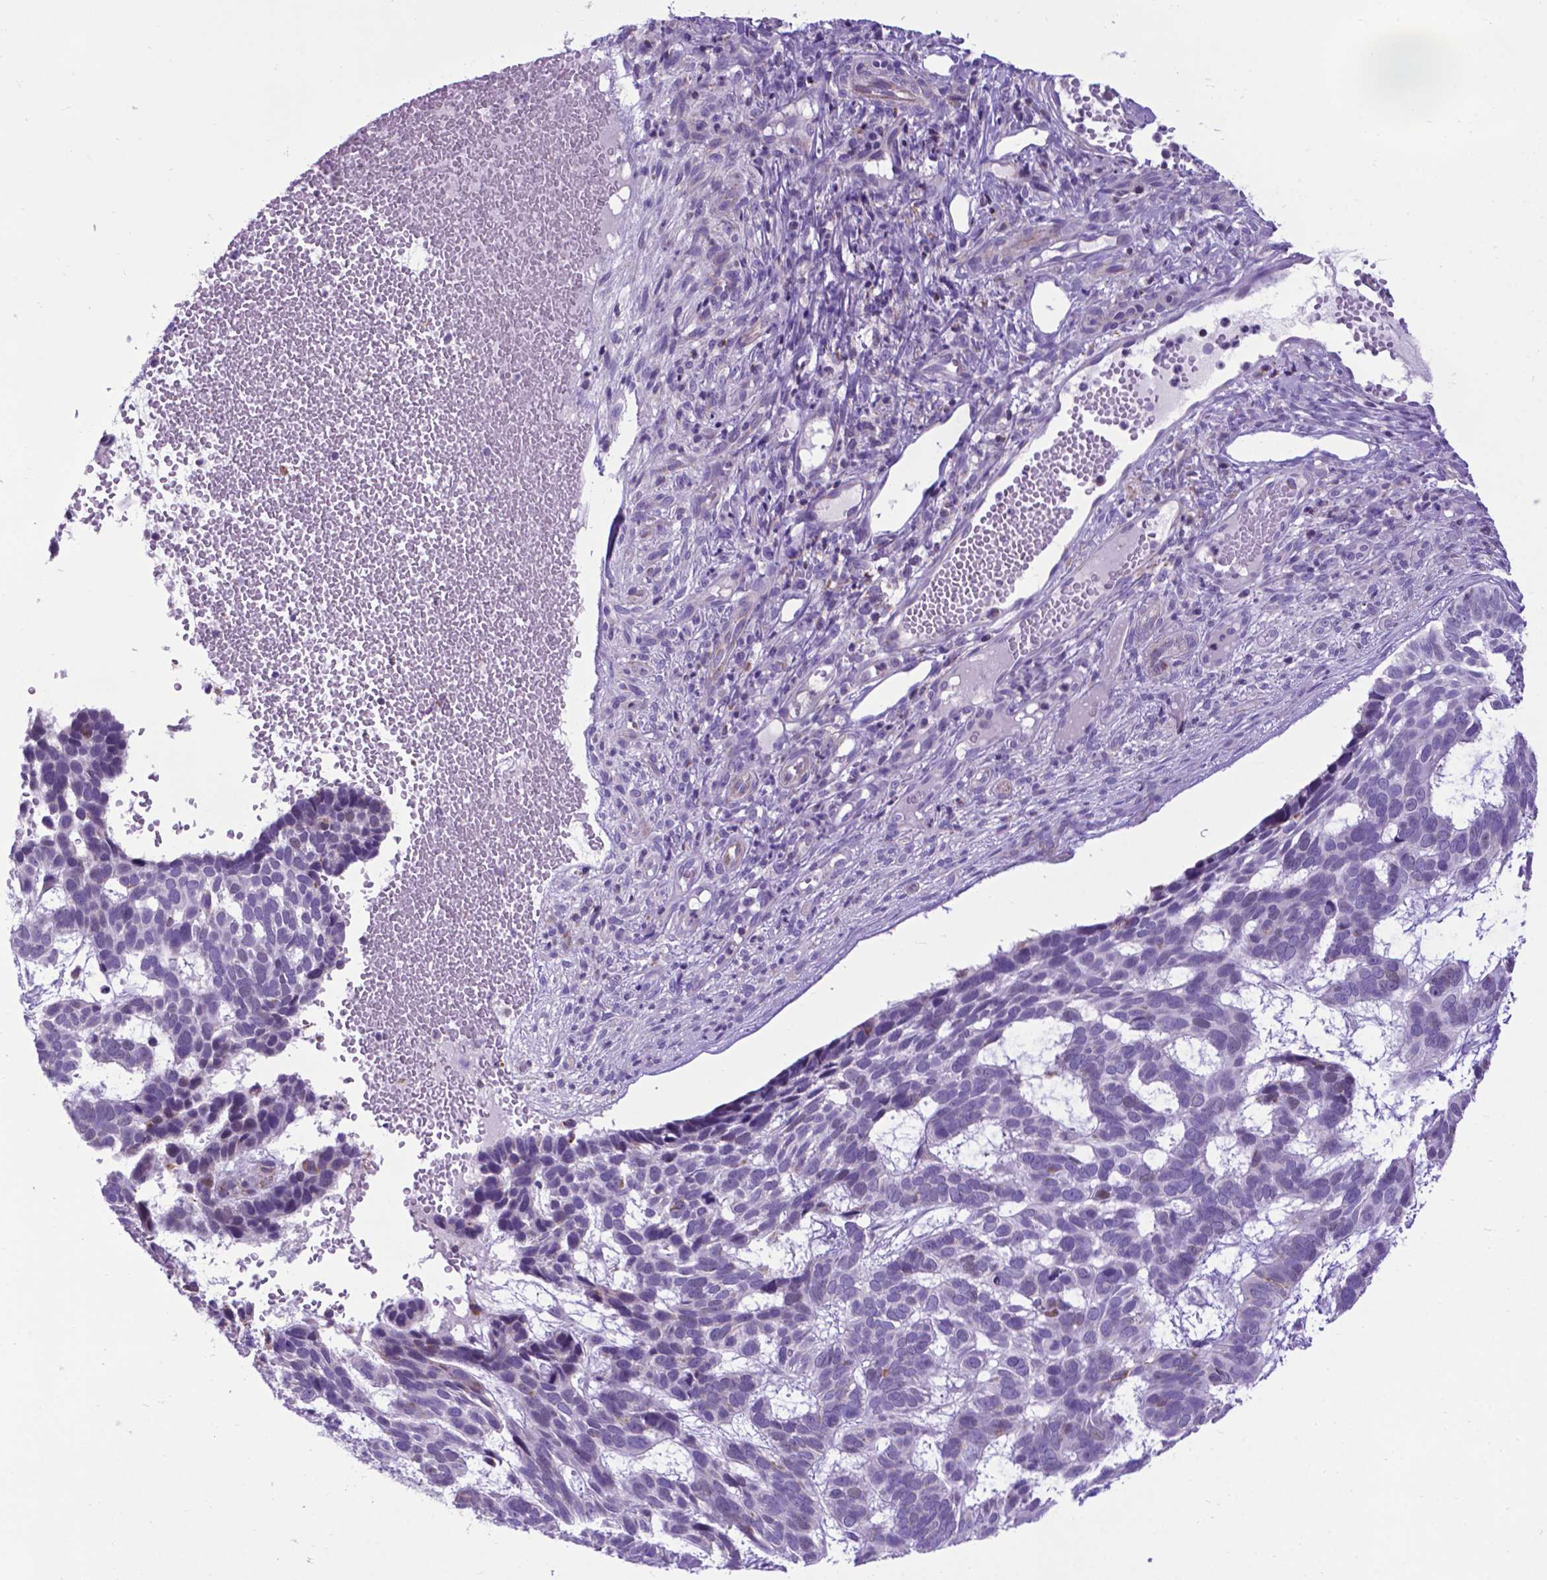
{"staining": {"intensity": "negative", "quantity": "none", "location": "none"}, "tissue": "skin cancer", "cell_type": "Tumor cells", "image_type": "cancer", "snomed": [{"axis": "morphology", "description": "Basal cell carcinoma"}, {"axis": "topography", "description": "Skin"}], "caption": "Tumor cells are negative for brown protein staining in skin cancer (basal cell carcinoma). The staining was performed using DAB to visualize the protein expression in brown, while the nuclei were stained in blue with hematoxylin (Magnification: 20x).", "gene": "POU3F3", "patient": {"sex": "male", "age": 78}}